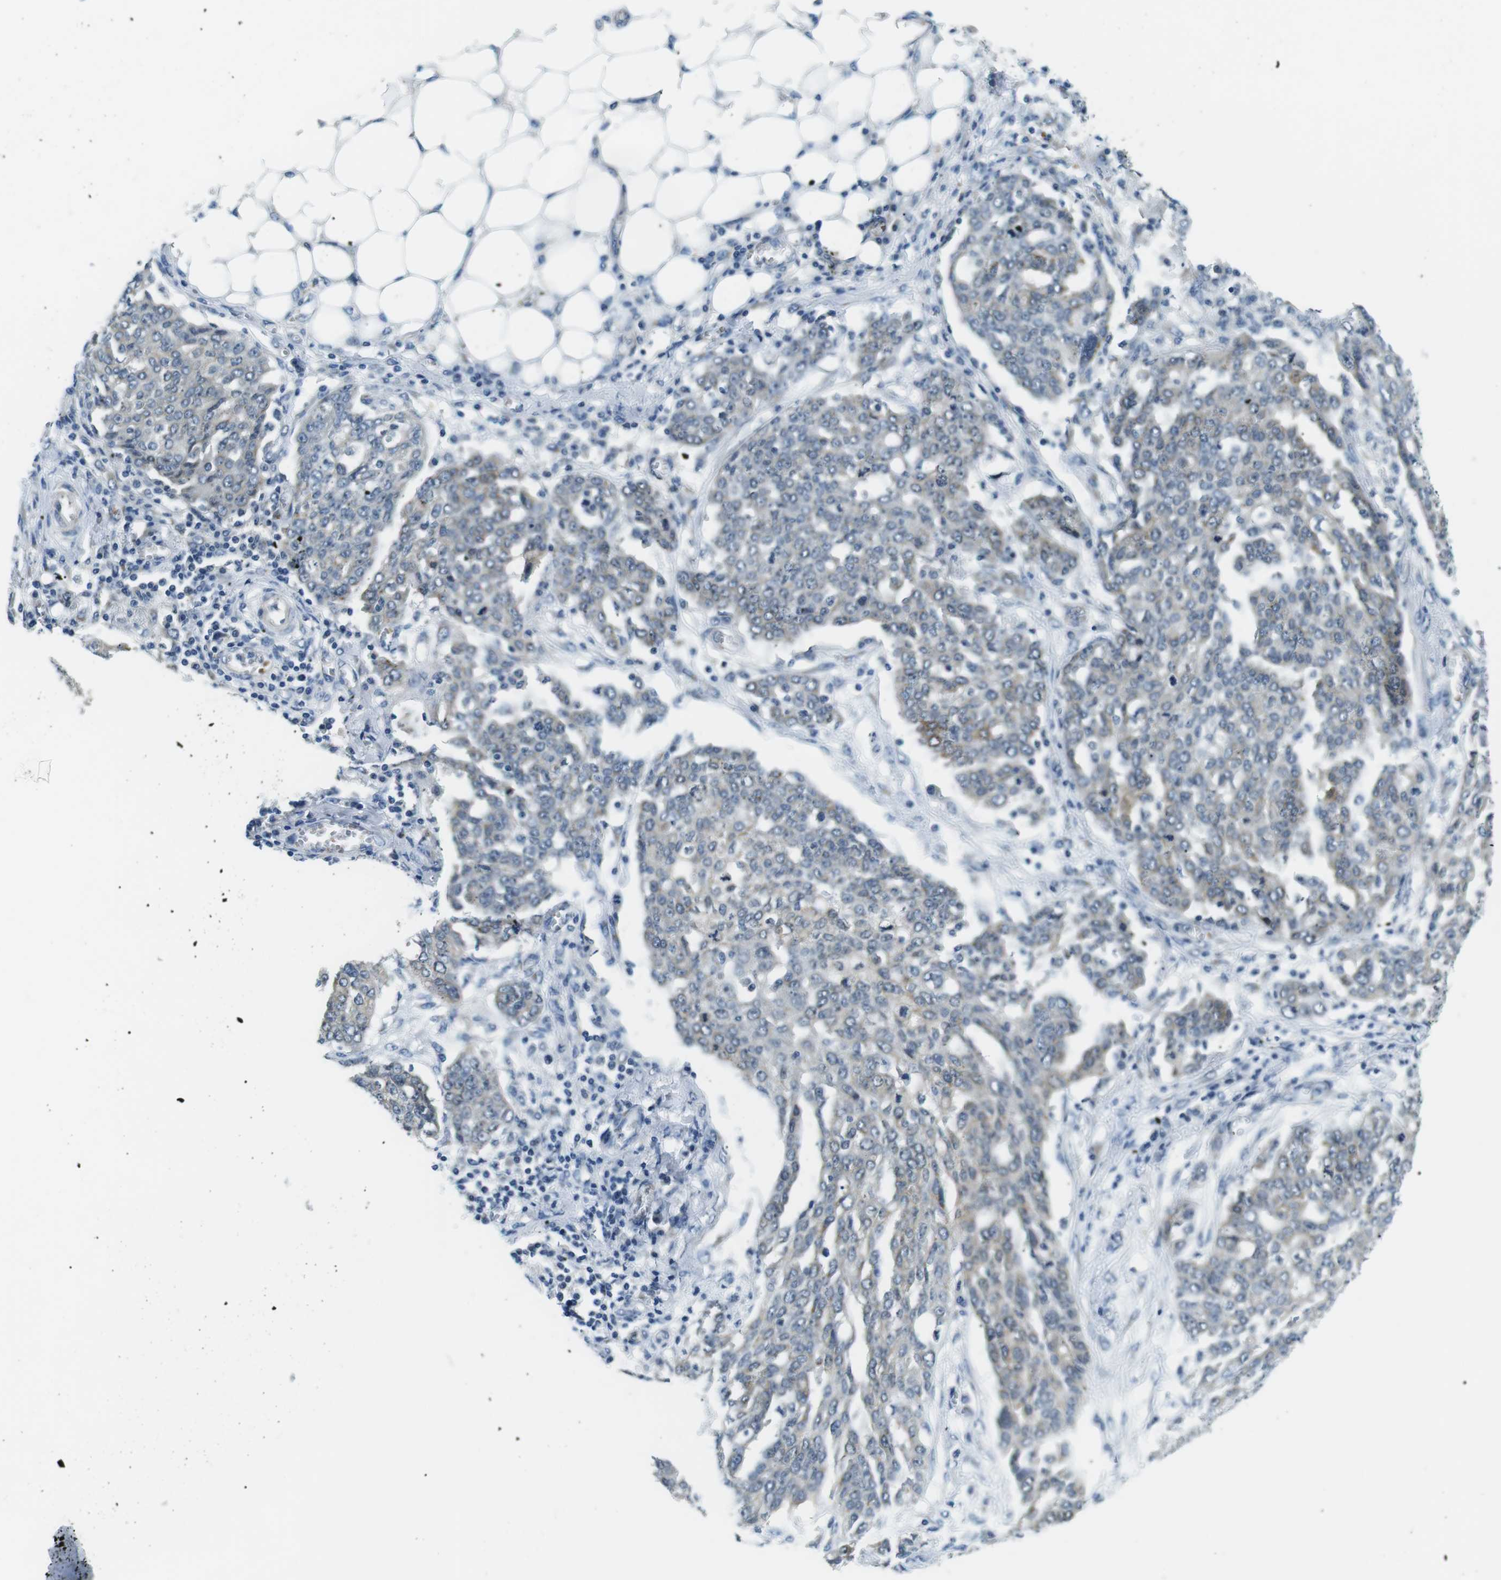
{"staining": {"intensity": "negative", "quantity": "none", "location": "none"}, "tissue": "ovarian cancer", "cell_type": "Tumor cells", "image_type": "cancer", "snomed": [{"axis": "morphology", "description": "Cystadenocarcinoma, serous, NOS"}, {"axis": "topography", "description": "Soft tissue"}, {"axis": "topography", "description": "Ovary"}], "caption": "DAB (3,3'-diaminobenzidine) immunohistochemical staining of ovarian serous cystadenocarcinoma shows no significant staining in tumor cells. (DAB immunohistochemistry (IHC), high magnification).", "gene": "WSCD1", "patient": {"sex": "female", "age": 57}}